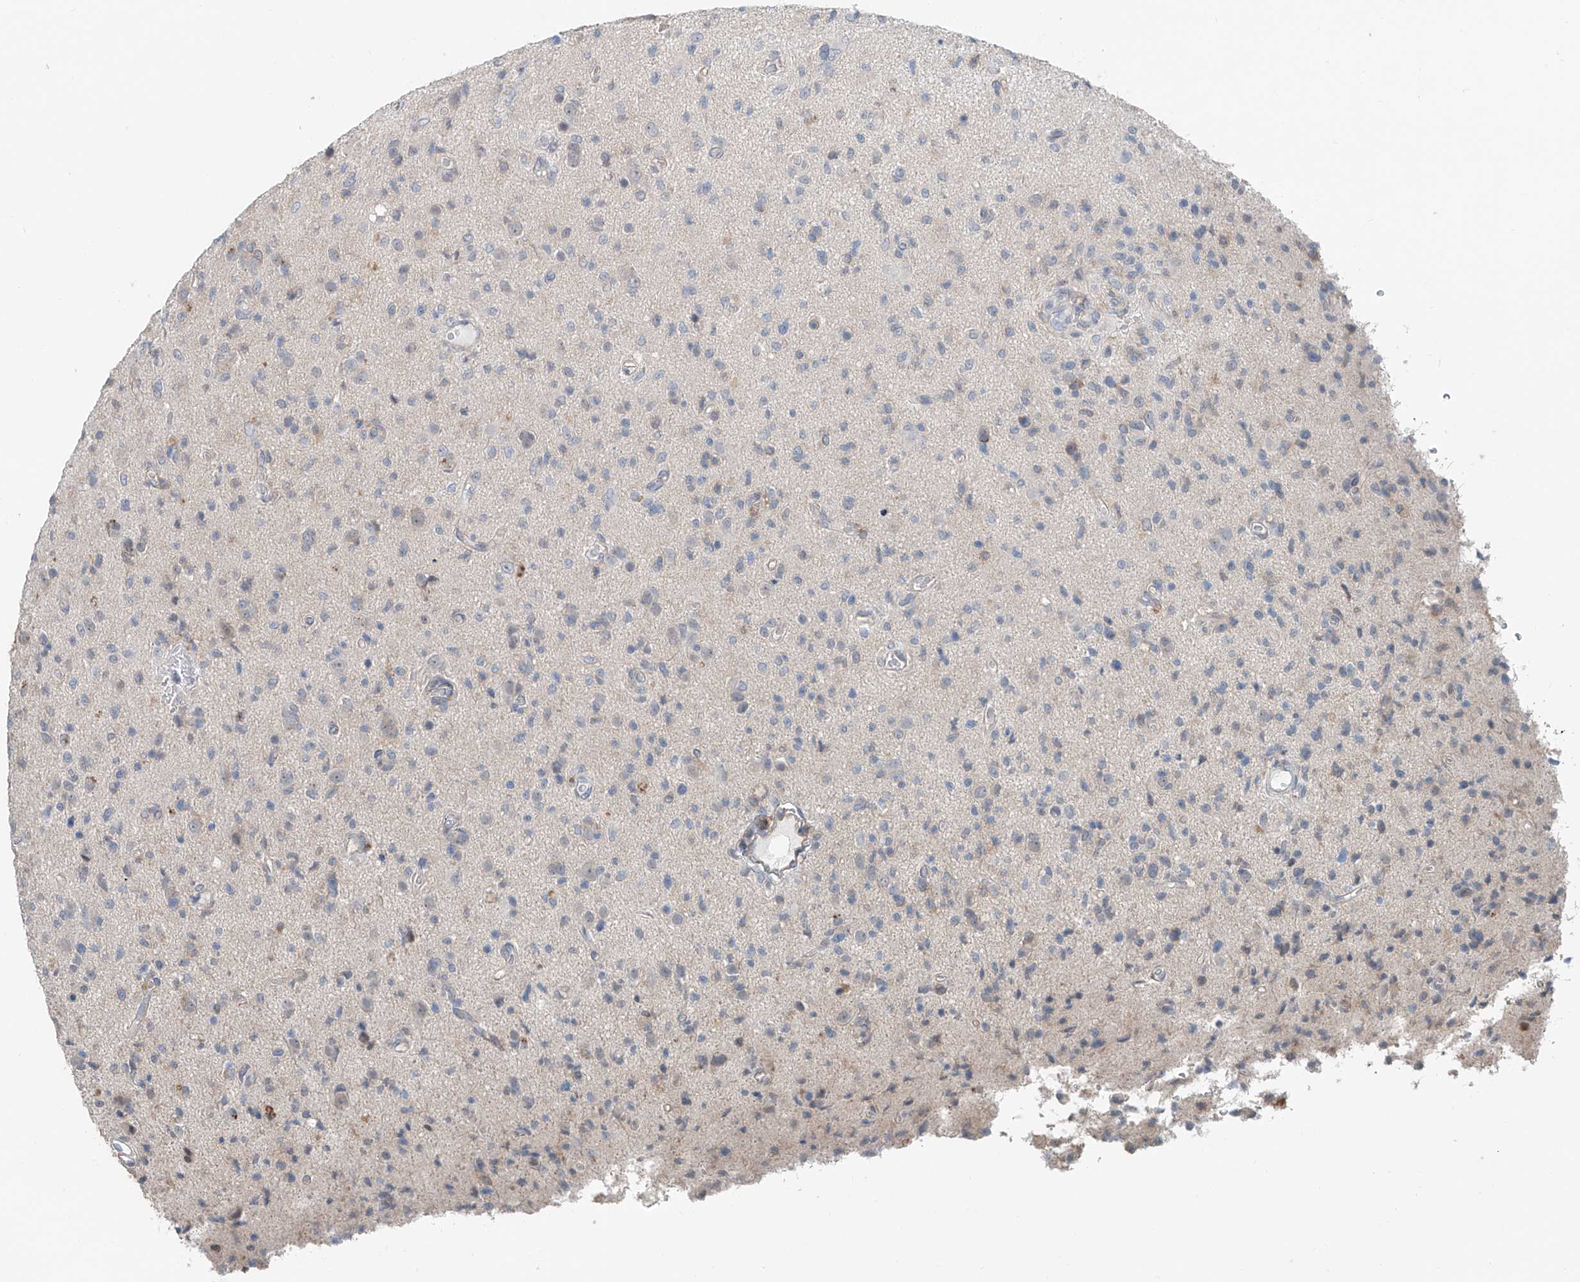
{"staining": {"intensity": "negative", "quantity": "none", "location": "none"}, "tissue": "glioma", "cell_type": "Tumor cells", "image_type": "cancer", "snomed": [{"axis": "morphology", "description": "Glioma, malignant, High grade"}, {"axis": "topography", "description": "Brain"}], "caption": "DAB immunohistochemical staining of glioma demonstrates no significant positivity in tumor cells. (DAB (3,3'-diaminobenzidine) immunohistochemistry, high magnification).", "gene": "KCNK10", "patient": {"sex": "female", "age": 57}}